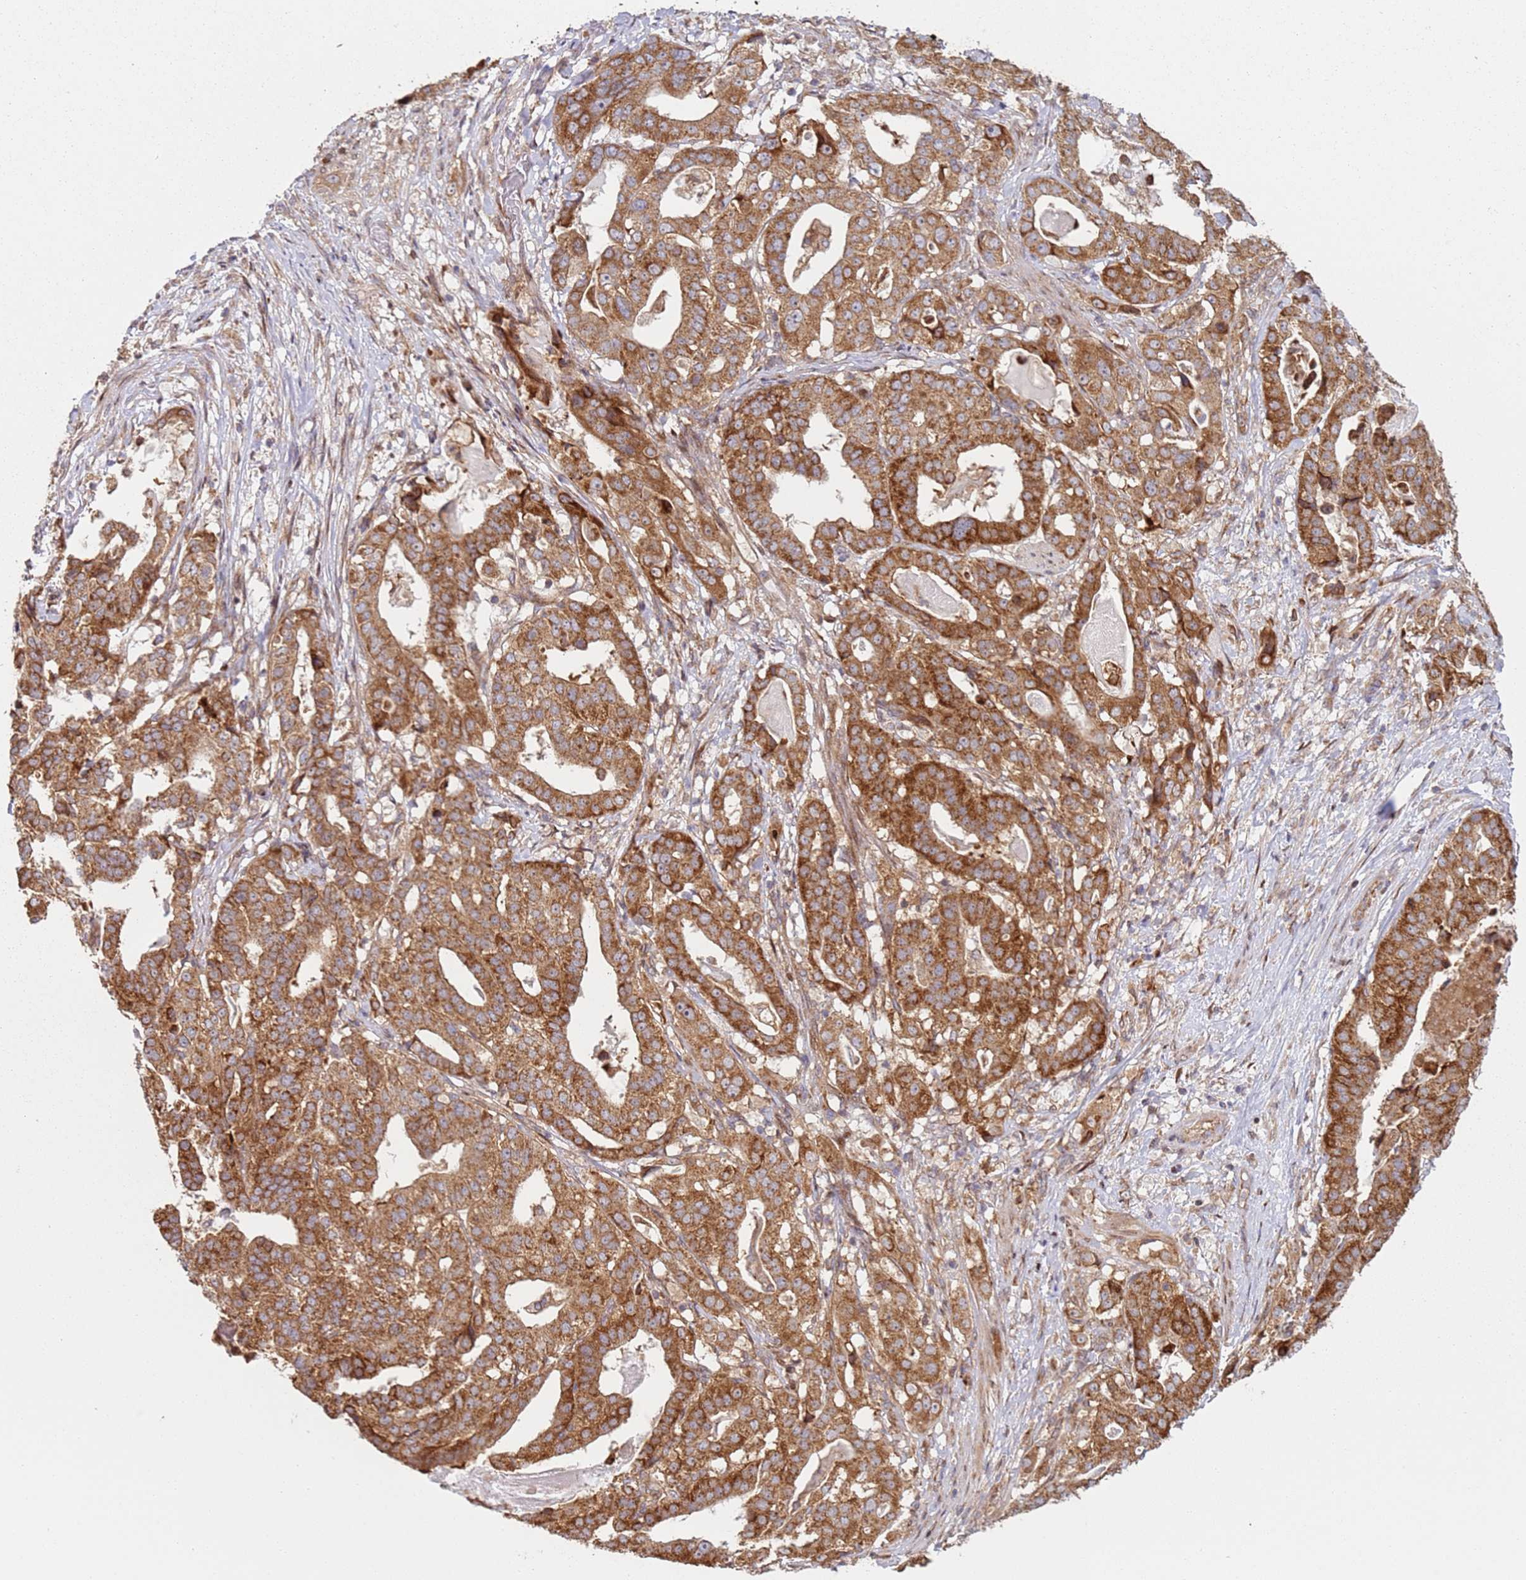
{"staining": {"intensity": "strong", "quantity": ">75%", "location": "cytoplasmic/membranous"}, "tissue": "stomach cancer", "cell_type": "Tumor cells", "image_type": "cancer", "snomed": [{"axis": "morphology", "description": "Adenocarcinoma, NOS"}, {"axis": "topography", "description": "Stomach"}], "caption": "About >75% of tumor cells in human stomach cancer exhibit strong cytoplasmic/membranous protein expression as visualized by brown immunohistochemical staining.", "gene": "HNRNPLL", "patient": {"sex": "male", "age": 48}}